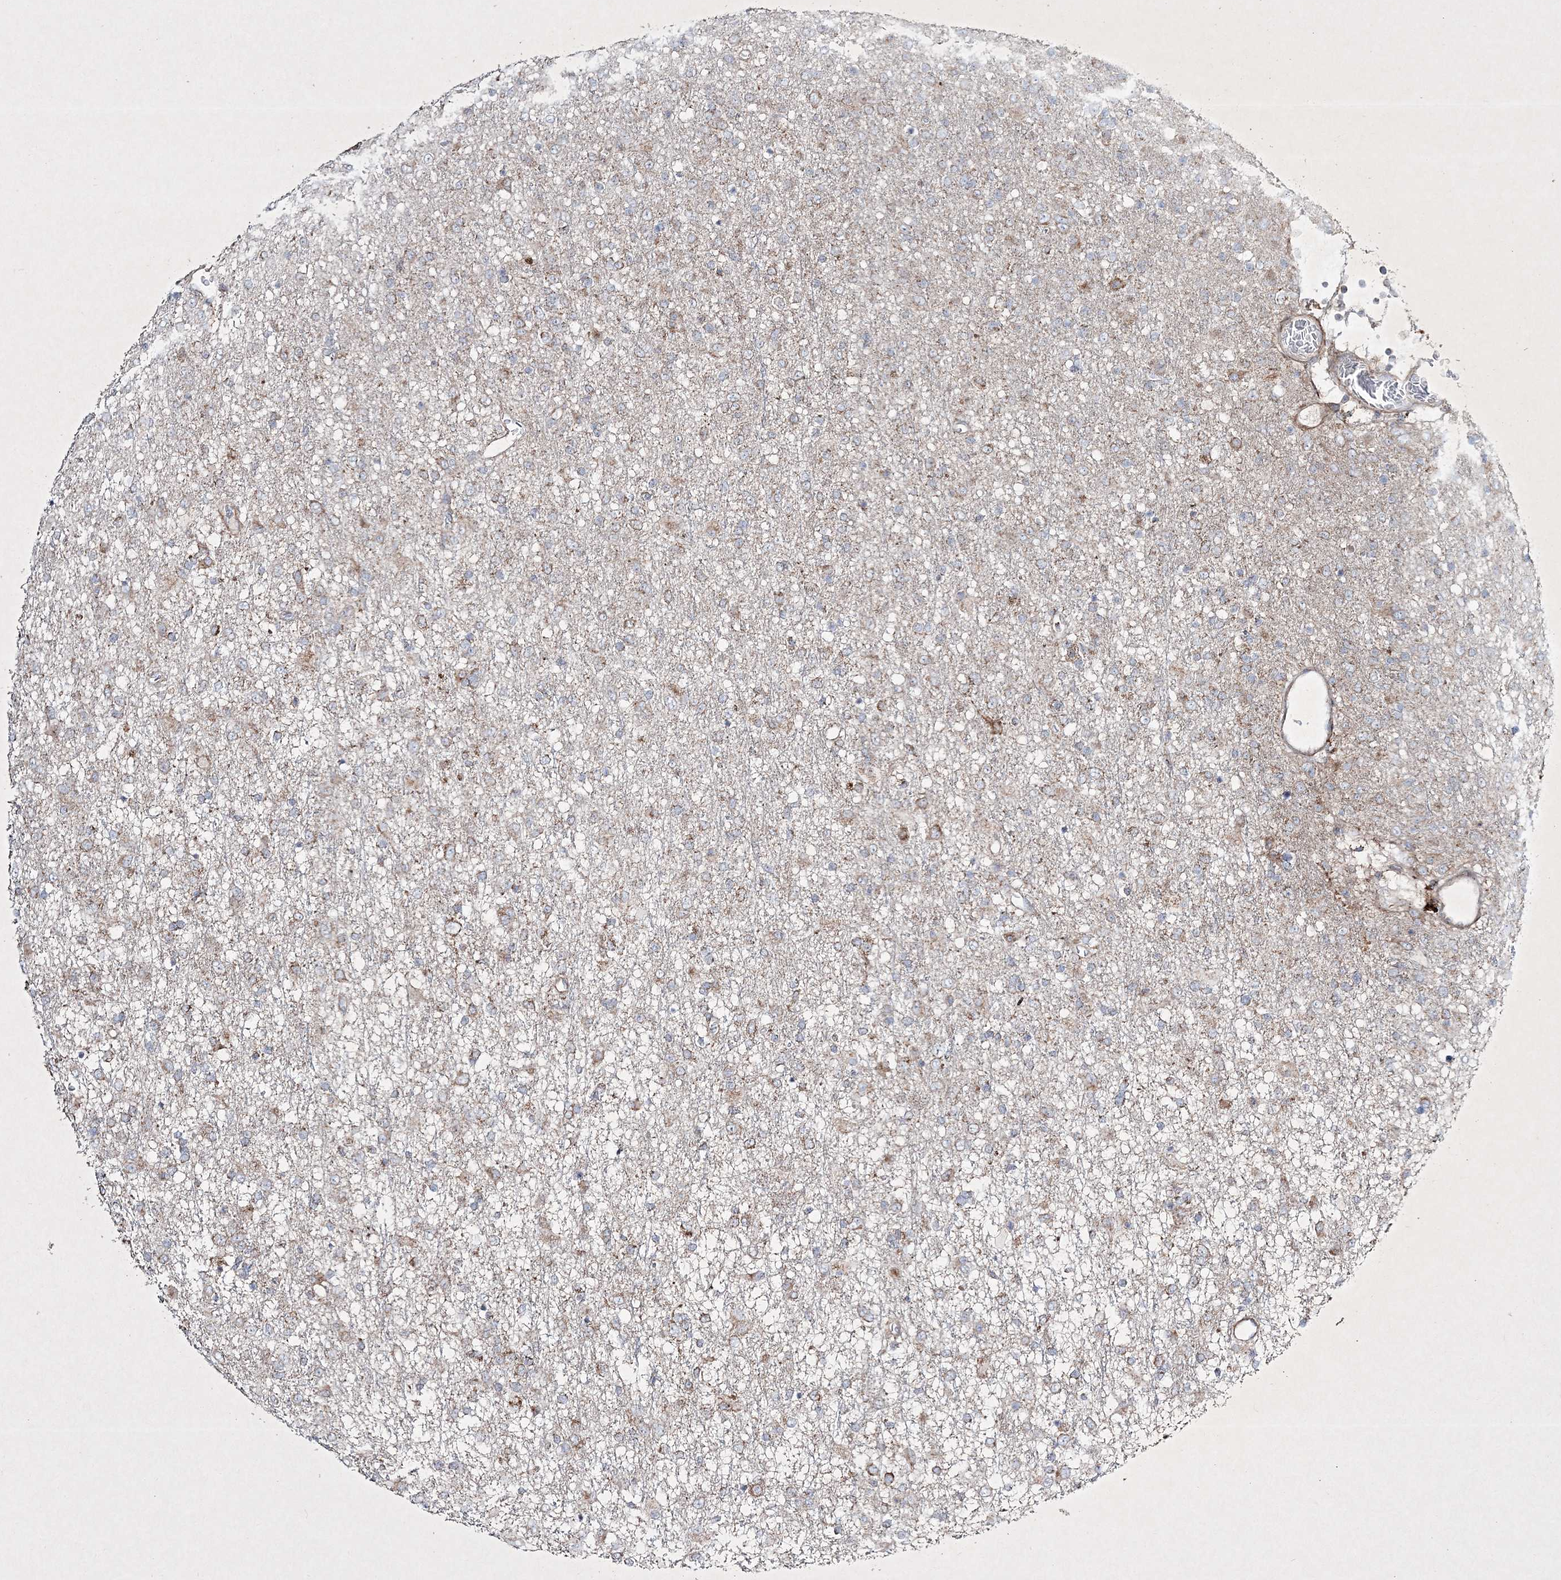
{"staining": {"intensity": "weak", "quantity": "<25%", "location": "cytoplasmic/membranous"}, "tissue": "glioma", "cell_type": "Tumor cells", "image_type": "cancer", "snomed": [{"axis": "morphology", "description": "Glioma, malignant, Low grade"}, {"axis": "topography", "description": "Brain"}], "caption": "Tumor cells are negative for brown protein staining in glioma.", "gene": "RICTOR", "patient": {"sex": "male", "age": 65}}